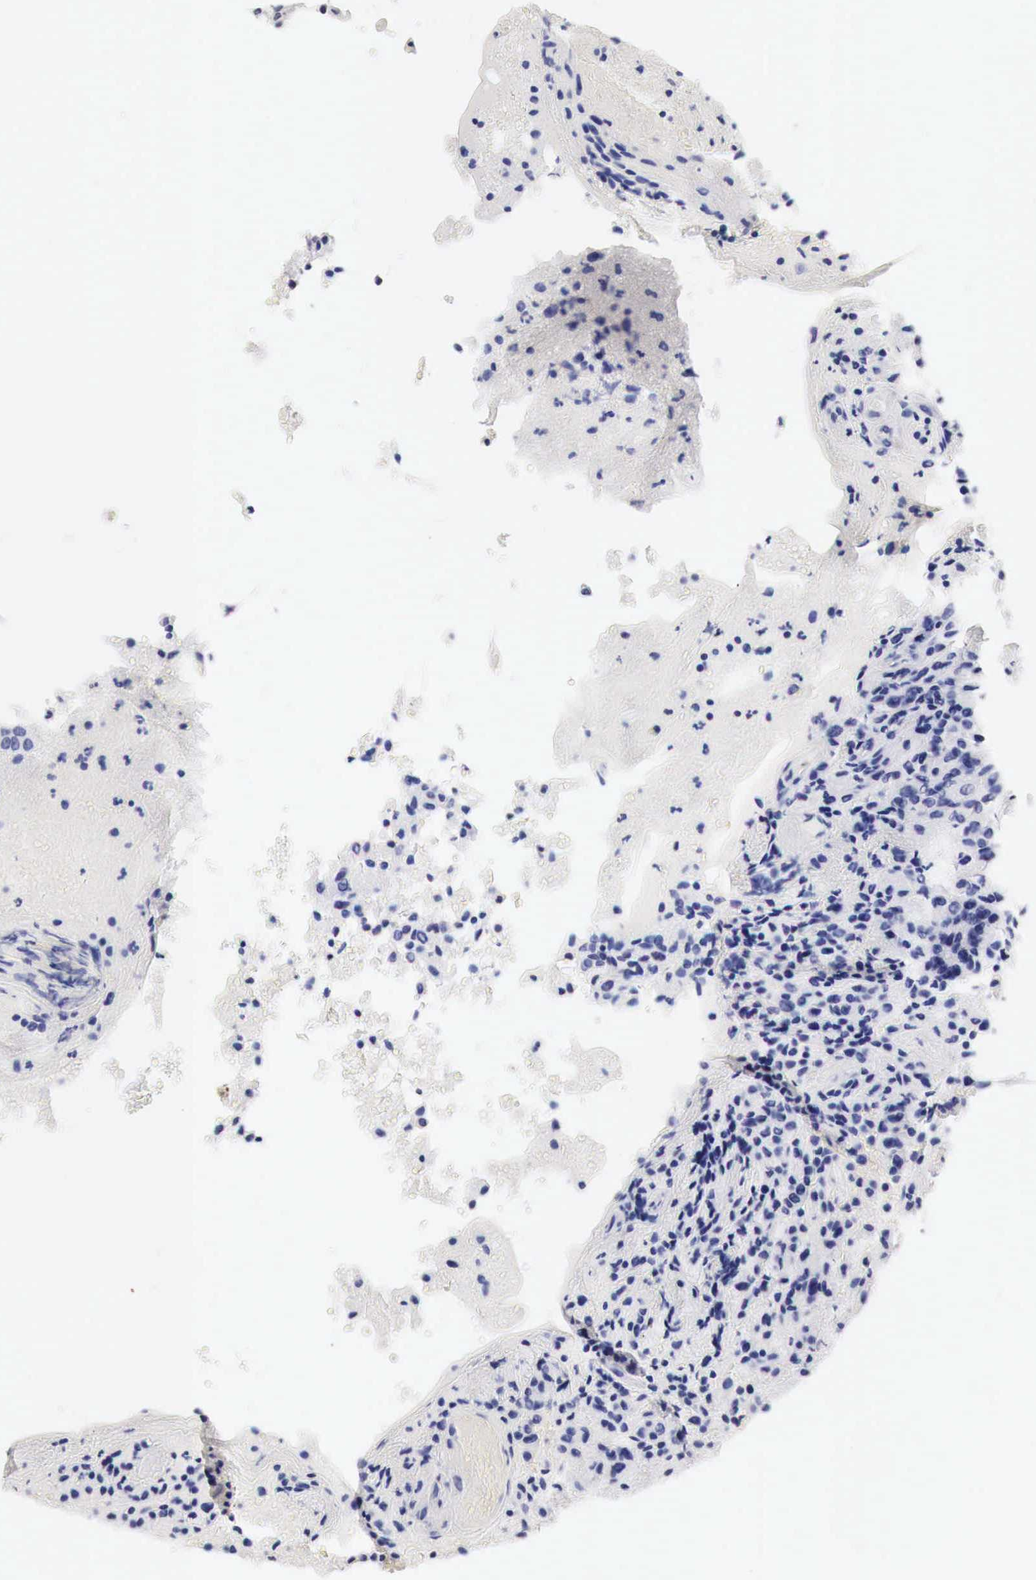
{"staining": {"intensity": "negative", "quantity": "none", "location": "none"}, "tissue": "glioma", "cell_type": "Tumor cells", "image_type": "cancer", "snomed": [{"axis": "morphology", "description": "Glioma, malignant, High grade"}, {"axis": "topography", "description": "Brain"}], "caption": "A high-resolution micrograph shows immunohistochemistry (IHC) staining of high-grade glioma (malignant), which displays no significant expression in tumor cells.", "gene": "CDKN2A", "patient": {"sex": "female", "age": 13}}